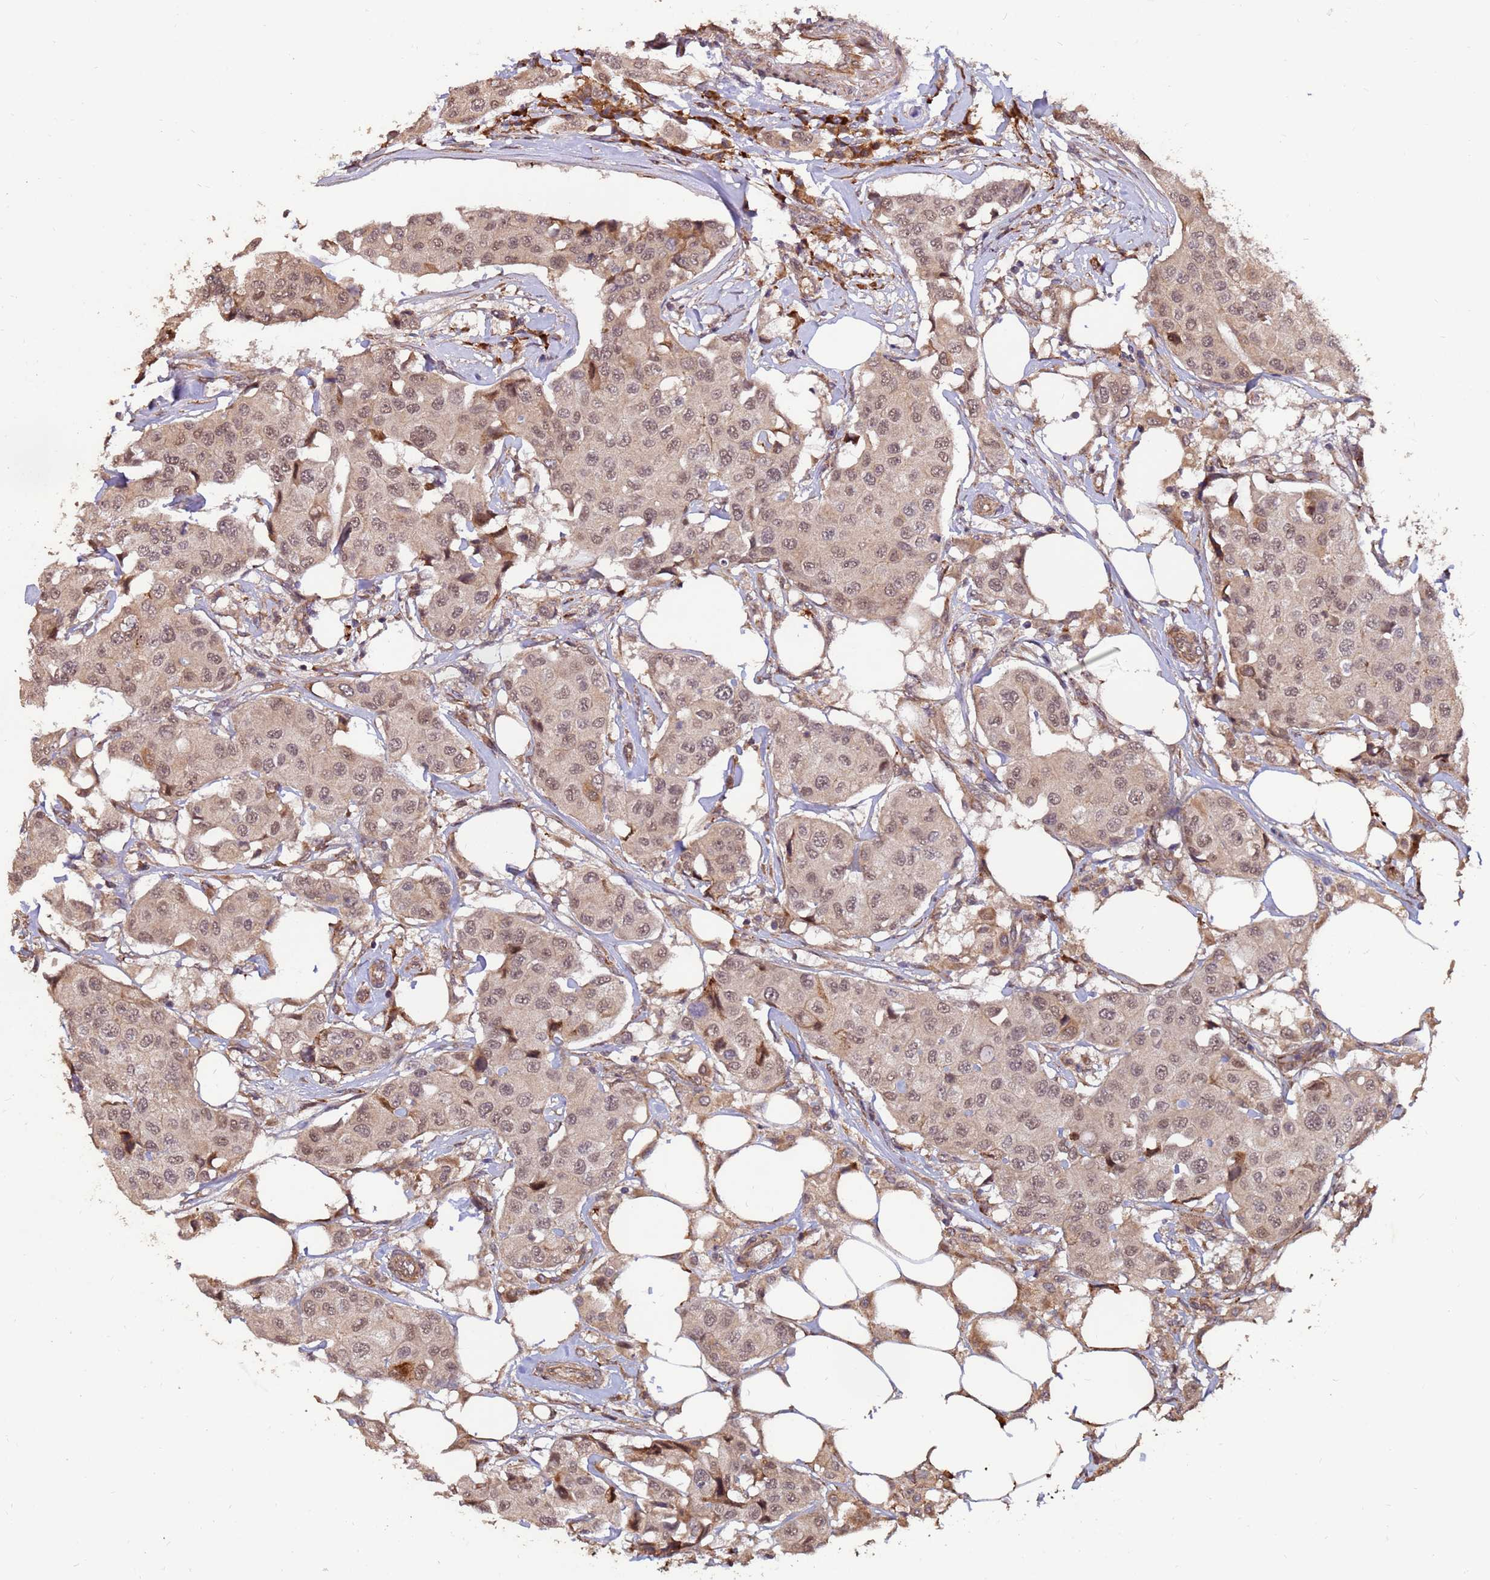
{"staining": {"intensity": "weak", "quantity": ">75%", "location": "nuclear"}, "tissue": "breast cancer", "cell_type": "Tumor cells", "image_type": "cancer", "snomed": [{"axis": "morphology", "description": "Duct carcinoma"}, {"axis": "topography", "description": "Breast"}], "caption": "Weak nuclear expression is seen in approximately >75% of tumor cells in invasive ductal carcinoma (breast).", "gene": "ZNF619", "patient": {"sex": "female", "age": 80}}